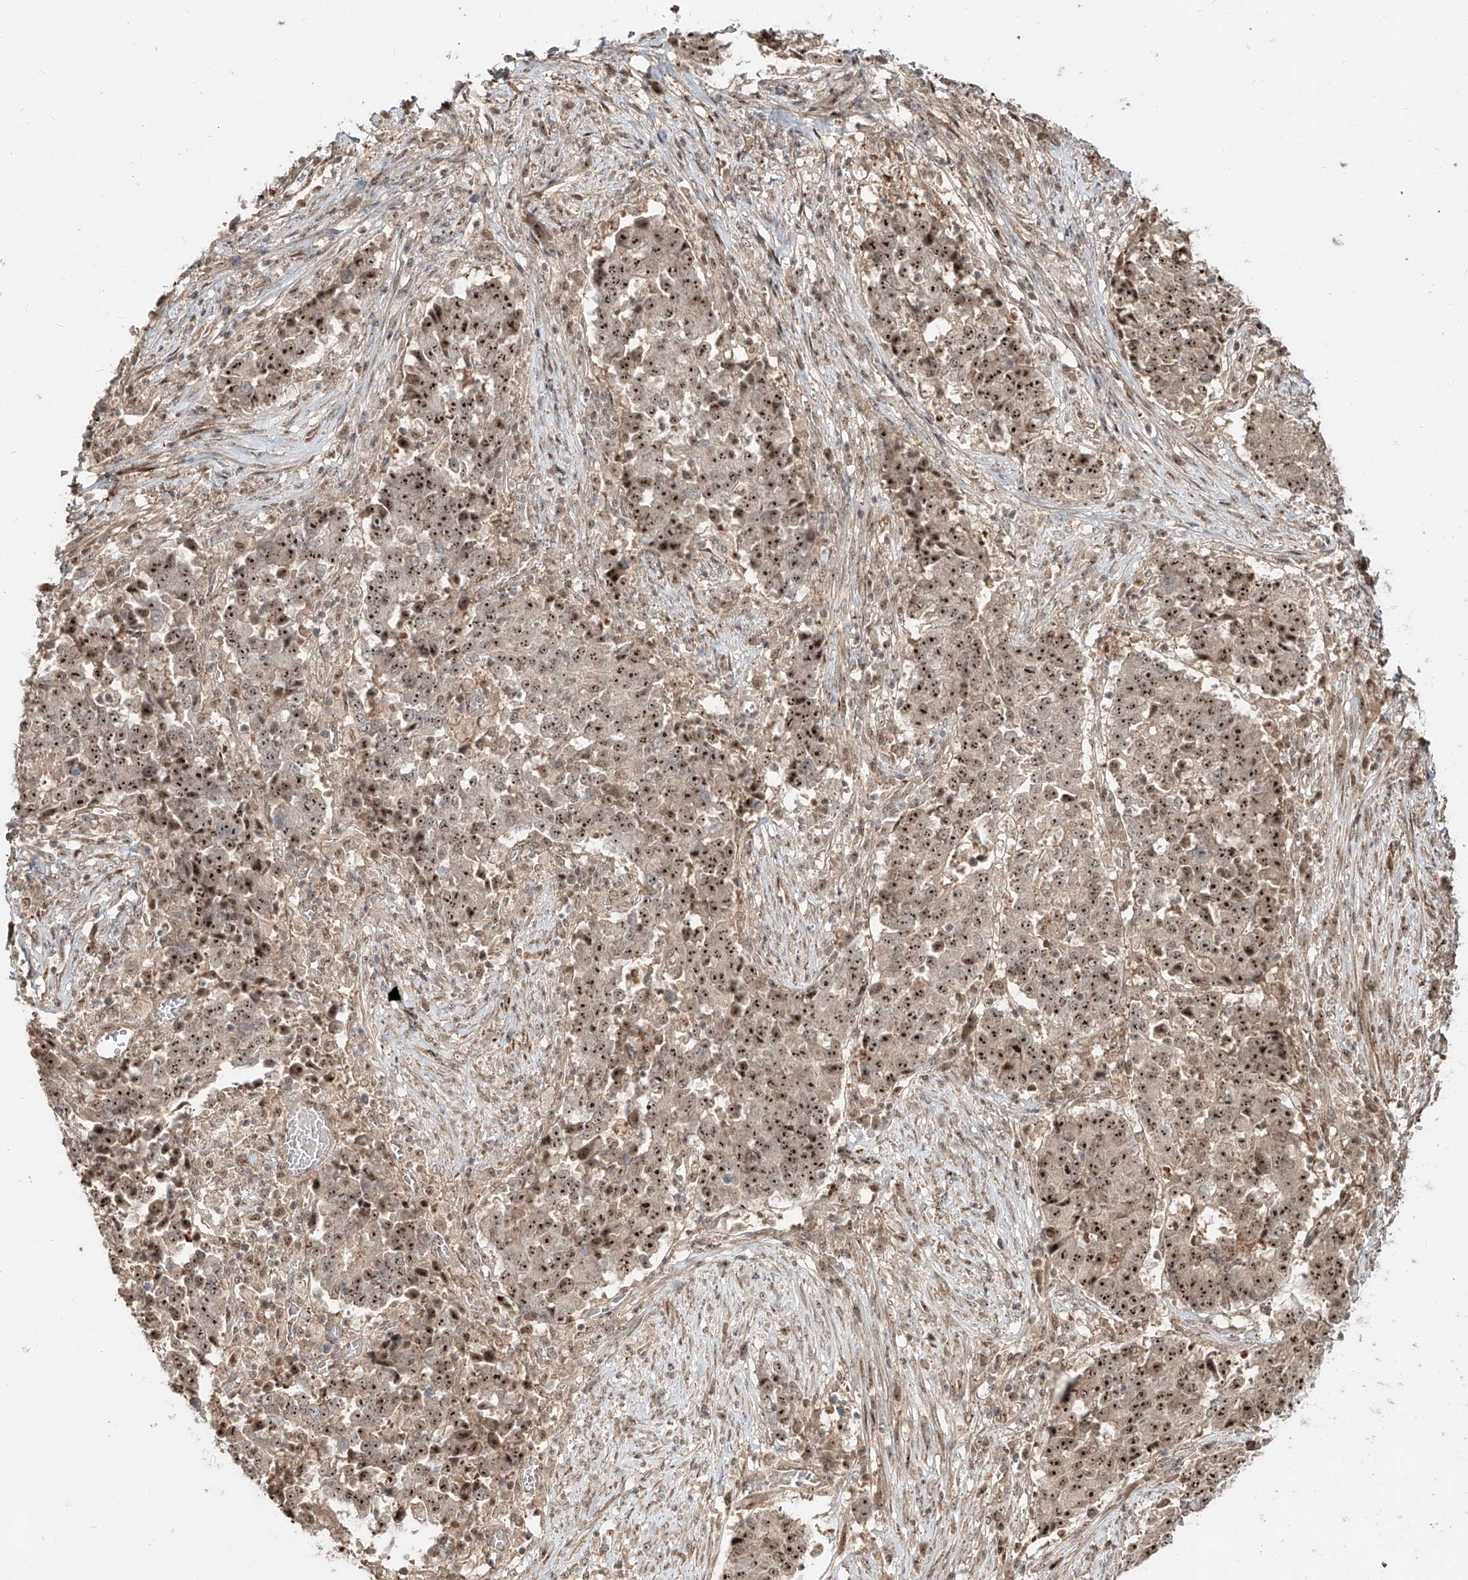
{"staining": {"intensity": "strong", "quantity": ">75%", "location": "nuclear"}, "tissue": "stomach cancer", "cell_type": "Tumor cells", "image_type": "cancer", "snomed": [{"axis": "morphology", "description": "Adenocarcinoma, NOS"}, {"axis": "topography", "description": "Stomach"}], "caption": "High-power microscopy captured an immunohistochemistry (IHC) histopathology image of stomach cancer (adenocarcinoma), revealing strong nuclear expression in approximately >75% of tumor cells.", "gene": "ZNF710", "patient": {"sex": "male", "age": 59}}